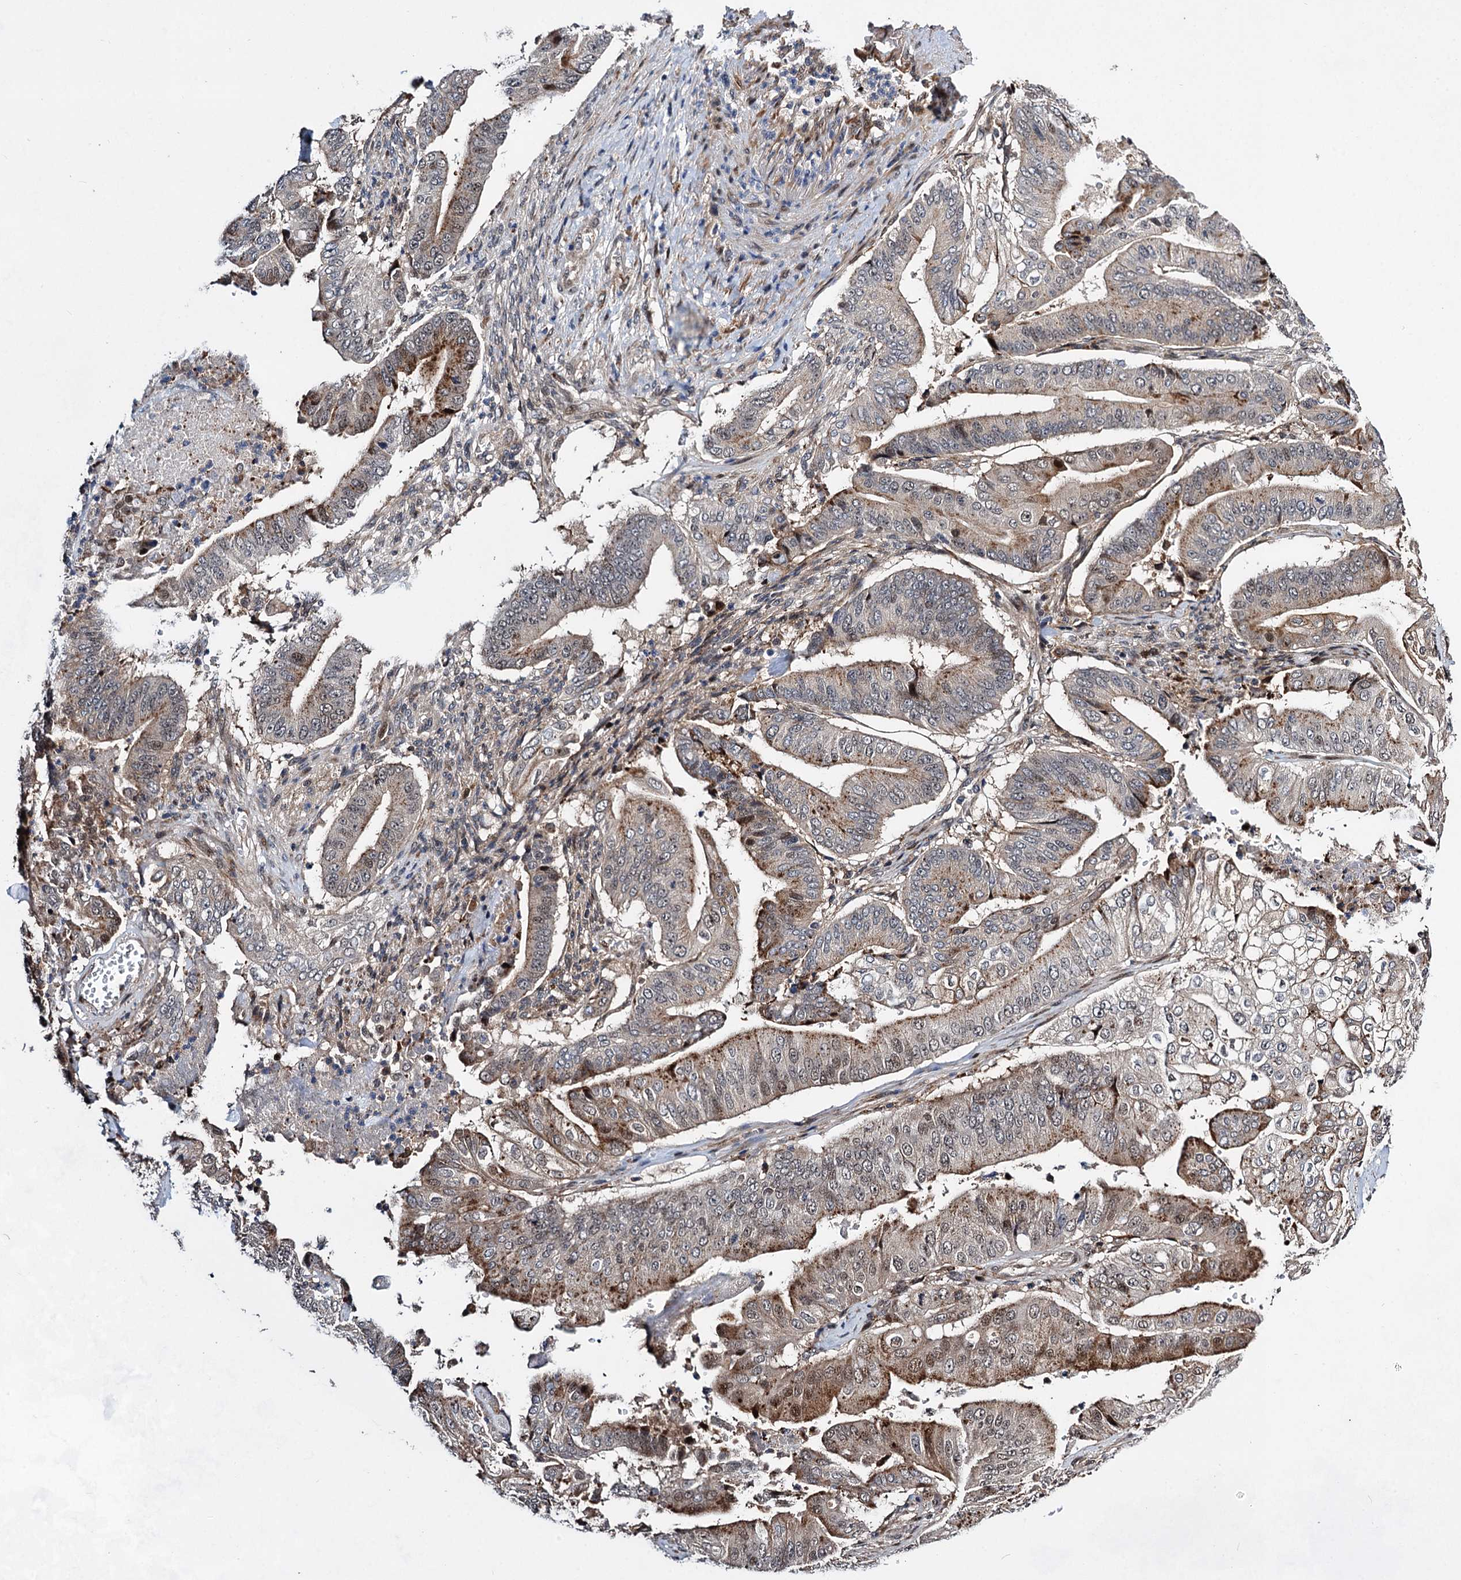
{"staining": {"intensity": "moderate", "quantity": "25%-75%", "location": "cytoplasmic/membranous,nuclear"}, "tissue": "pancreatic cancer", "cell_type": "Tumor cells", "image_type": "cancer", "snomed": [{"axis": "morphology", "description": "Adenocarcinoma, NOS"}, {"axis": "topography", "description": "Pancreas"}], "caption": "Protein expression analysis of human pancreatic adenocarcinoma reveals moderate cytoplasmic/membranous and nuclear positivity in approximately 25%-75% of tumor cells.", "gene": "GPBP1", "patient": {"sex": "female", "age": 77}}